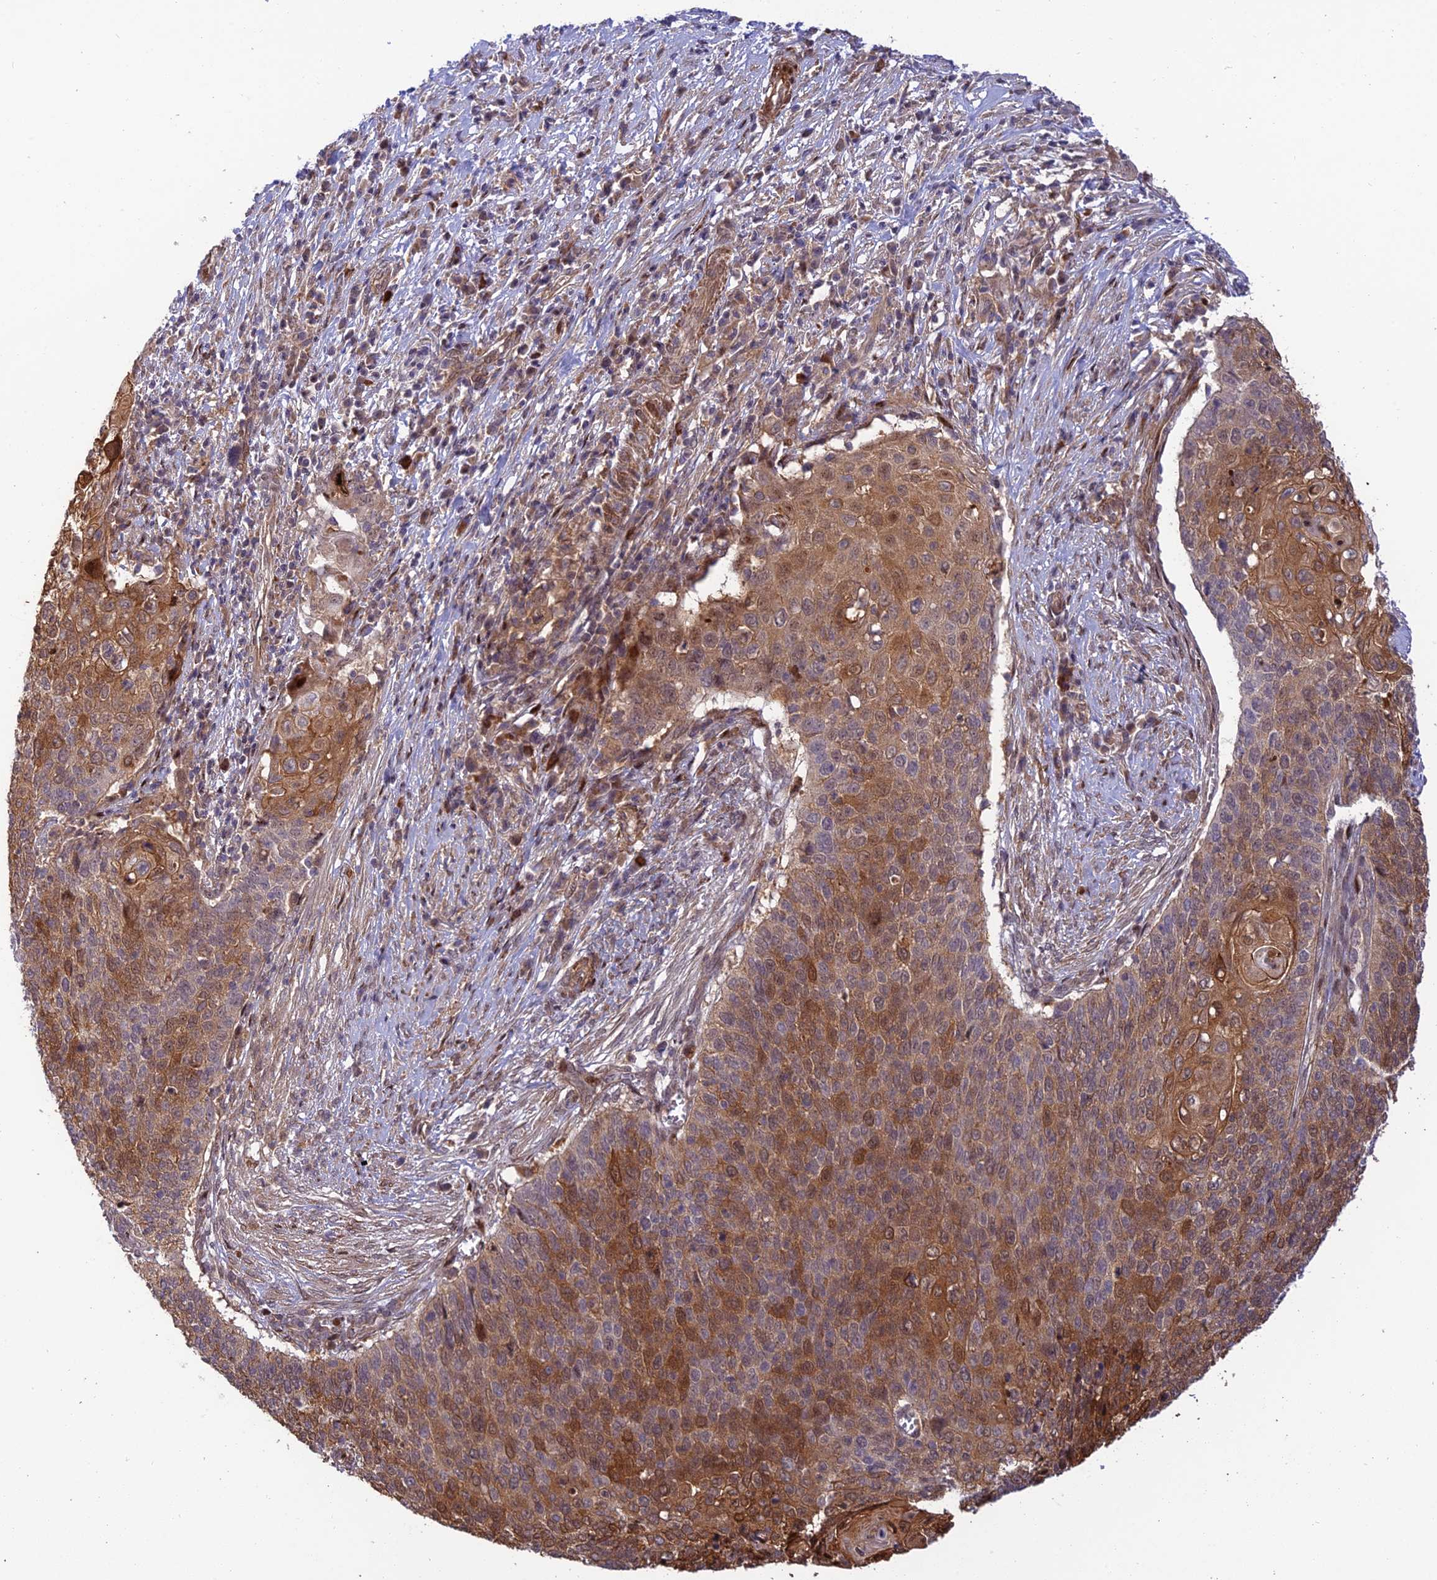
{"staining": {"intensity": "moderate", "quantity": ">75%", "location": "cytoplasmic/membranous,nuclear"}, "tissue": "cervical cancer", "cell_type": "Tumor cells", "image_type": "cancer", "snomed": [{"axis": "morphology", "description": "Squamous cell carcinoma, NOS"}, {"axis": "topography", "description": "Cervix"}], "caption": "Protein expression analysis of cervical cancer exhibits moderate cytoplasmic/membranous and nuclear positivity in approximately >75% of tumor cells.", "gene": "ZNF584", "patient": {"sex": "female", "age": 39}}